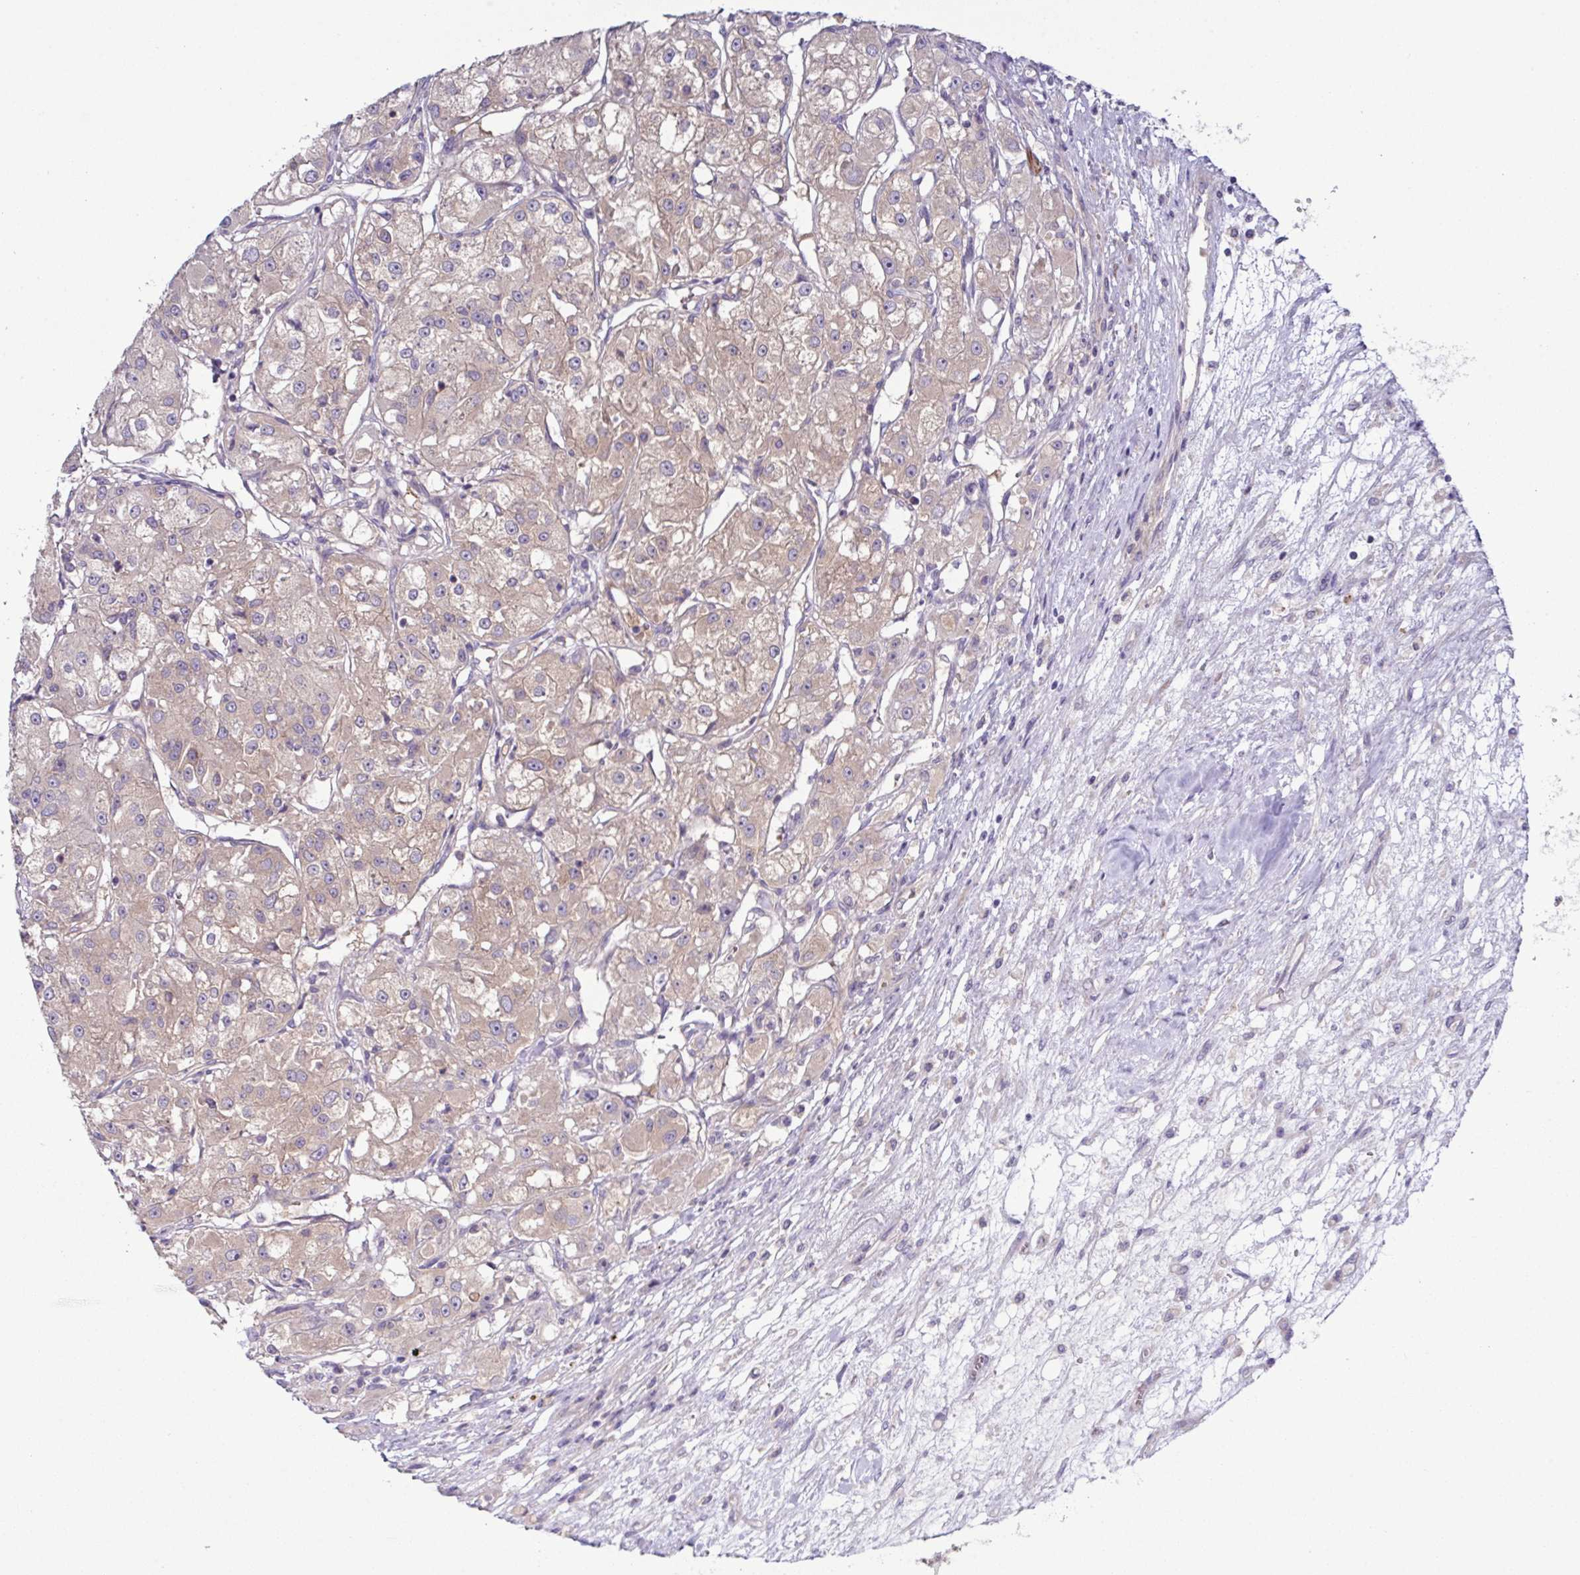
{"staining": {"intensity": "weak", "quantity": "25%-75%", "location": "cytoplasmic/membranous"}, "tissue": "renal cancer", "cell_type": "Tumor cells", "image_type": "cancer", "snomed": [{"axis": "morphology", "description": "Adenocarcinoma, NOS"}, {"axis": "topography", "description": "Kidney"}], "caption": "Renal adenocarcinoma stained for a protein exhibits weak cytoplasmic/membranous positivity in tumor cells.", "gene": "CFAP97D1", "patient": {"sex": "female", "age": 63}}